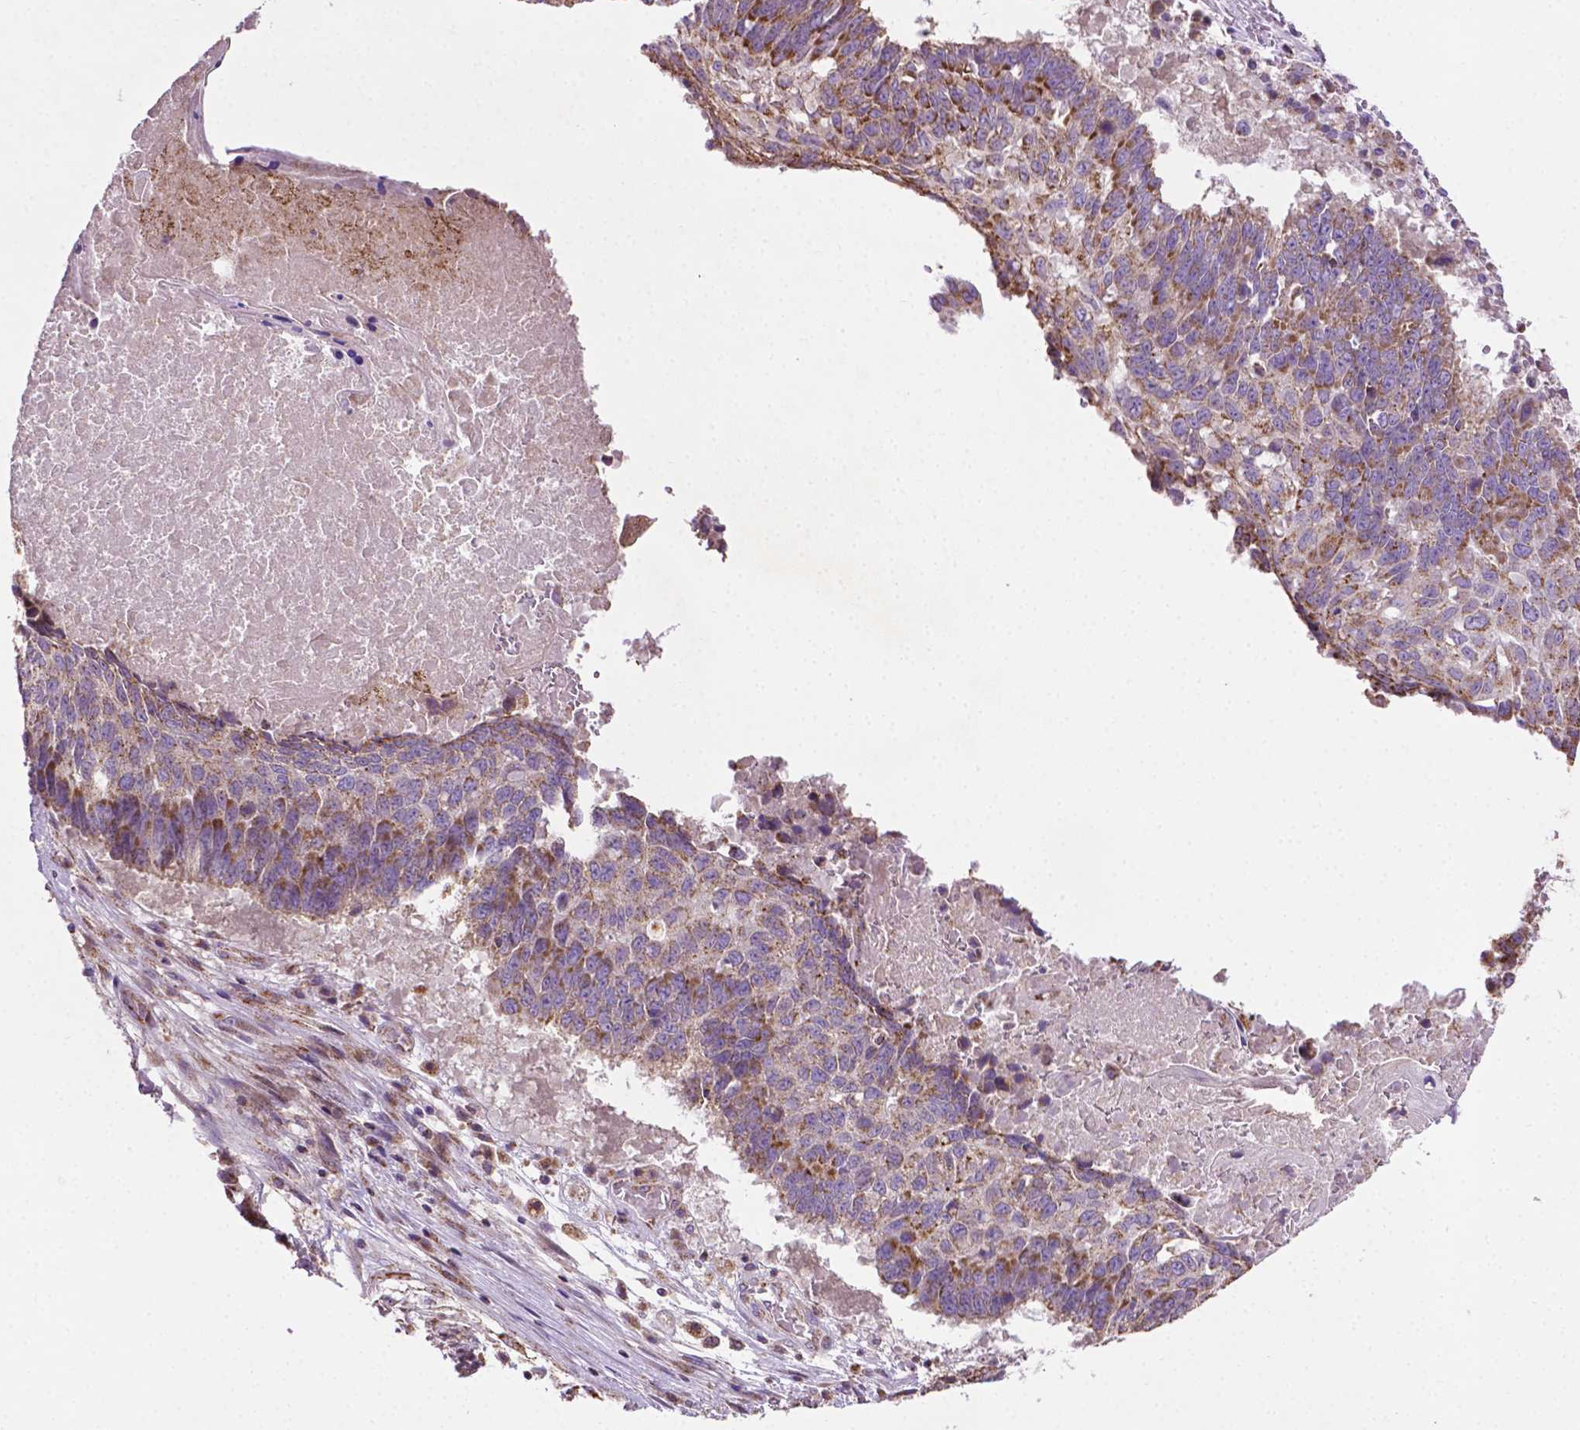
{"staining": {"intensity": "strong", "quantity": "25%-75%", "location": "cytoplasmic/membranous"}, "tissue": "lung cancer", "cell_type": "Tumor cells", "image_type": "cancer", "snomed": [{"axis": "morphology", "description": "Squamous cell carcinoma, NOS"}, {"axis": "topography", "description": "Lung"}], "caption": "Lung squamous cell carcinoma stained with a protein marker shows strong staining in tumor cells.", "gene": "ILVBL", "patient": {"sex": "male", "age": 73}}